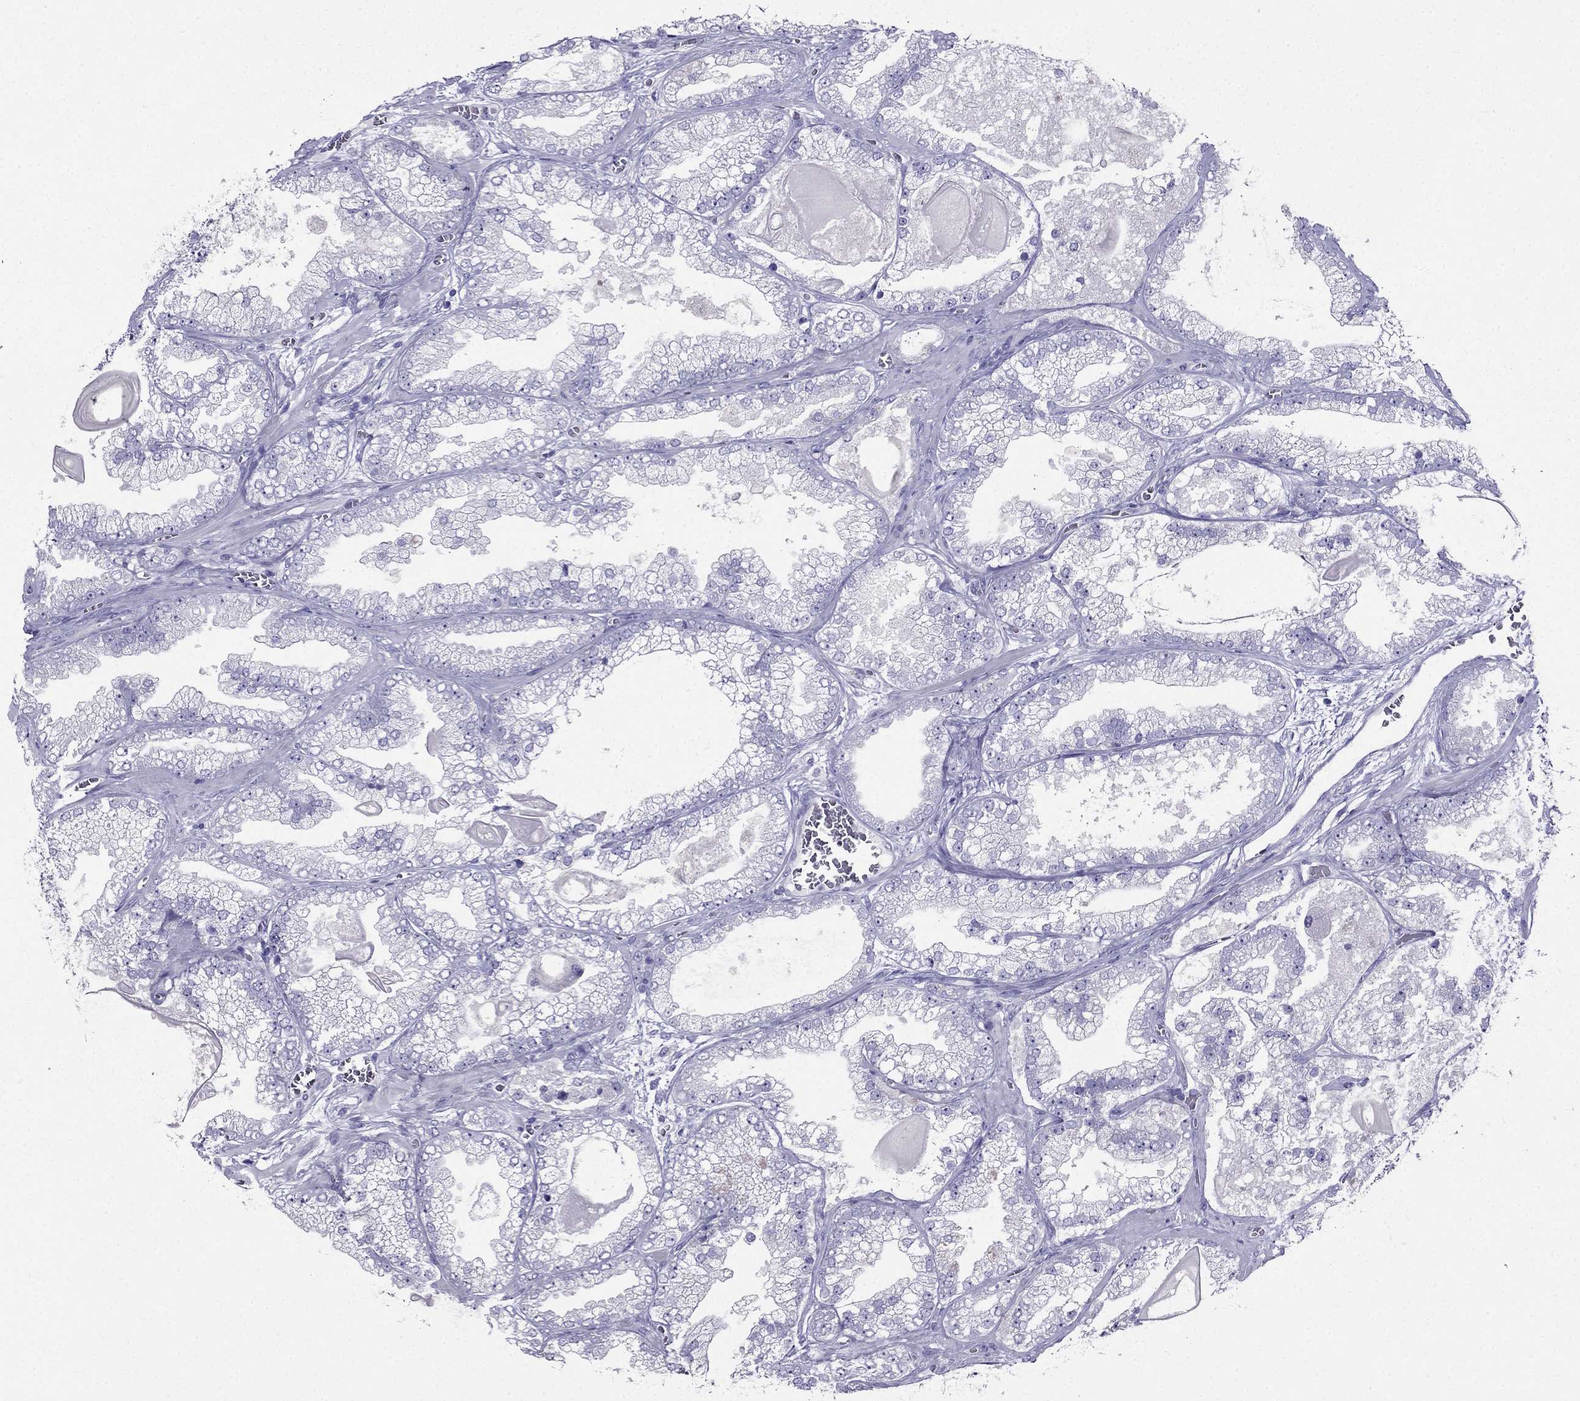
{"staining": {"intensity": "negative", "quantity": "none", "location": "none"}, "tissue": "prostate cancer", "cell_type": "Tumor cells", "image_type": "cancer", "snomed": [{"axis": "morphology", "description": "Adenocarcinoma, Low grade"}, {"axis": "topography", "description": "Prostate"}], "caption": "IHC micrograph of prostate cancer (low-grade adenocarcinoma) stained for a protein (brown), which displays no positivity in tumor cells. Nuclei are stained in blue.", "gene": "ZNF541", "patient": {"sex": "male", "age": 57}}